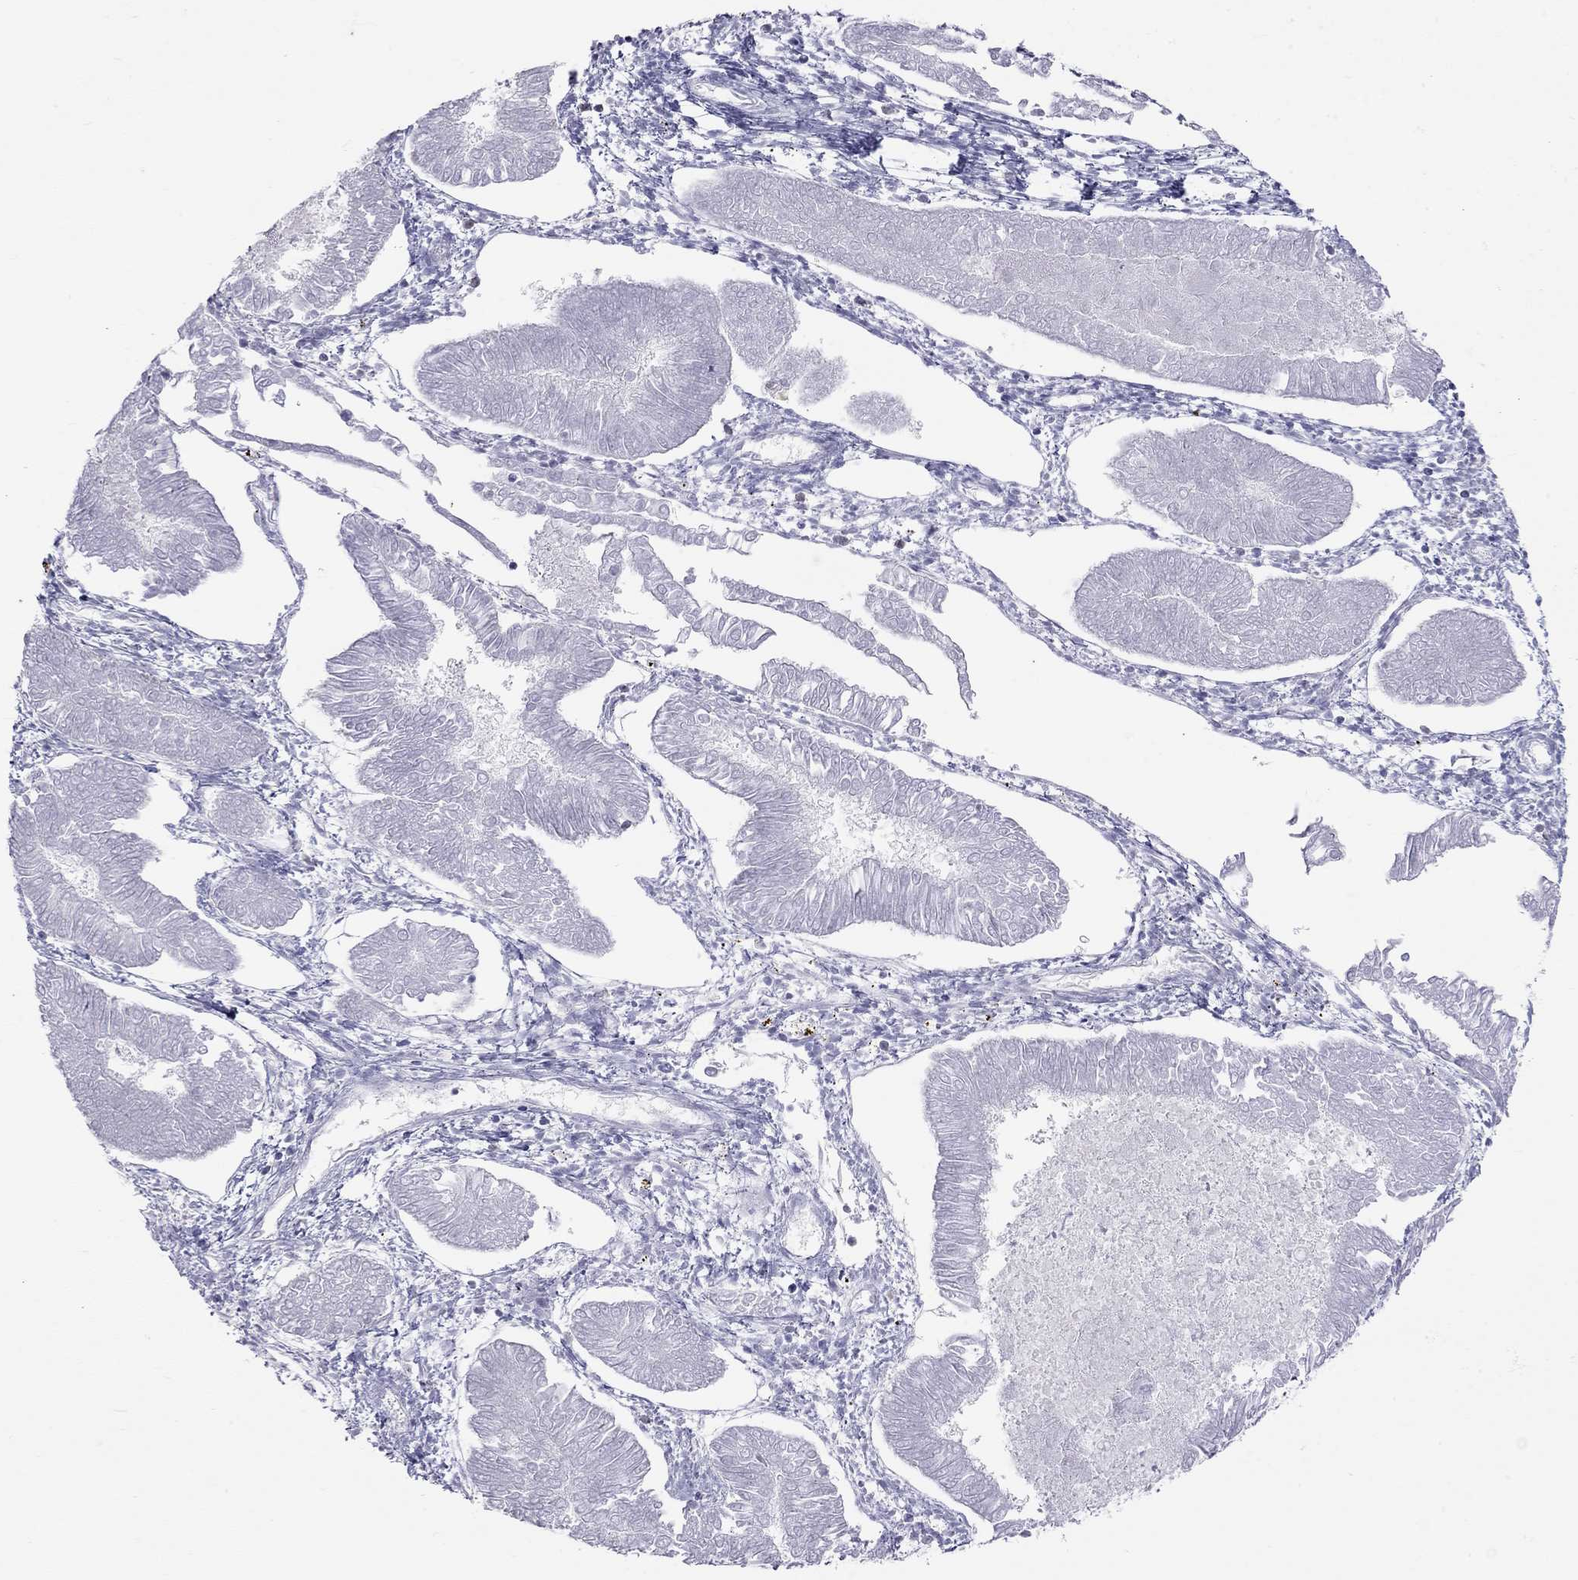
{"staining": {"intensity": "negative", "quantity": "none", "location": "none"}, "tissue": "endometrial cancer", "cell_type": "Tumor cells", "image_type": "cancer", "snomed": [{"axis": "morphology", "description": "Adenocarcinoma, NOS"}, {"axis": "topography", "description": "Endometrium"}], "caption": "Human adenocarcinoma (endometrial) stained for a protein using IHC shows no expression in tumor cells.", "gene": "SH2D2A", "patient": {"sex": "female", "age": 53}}